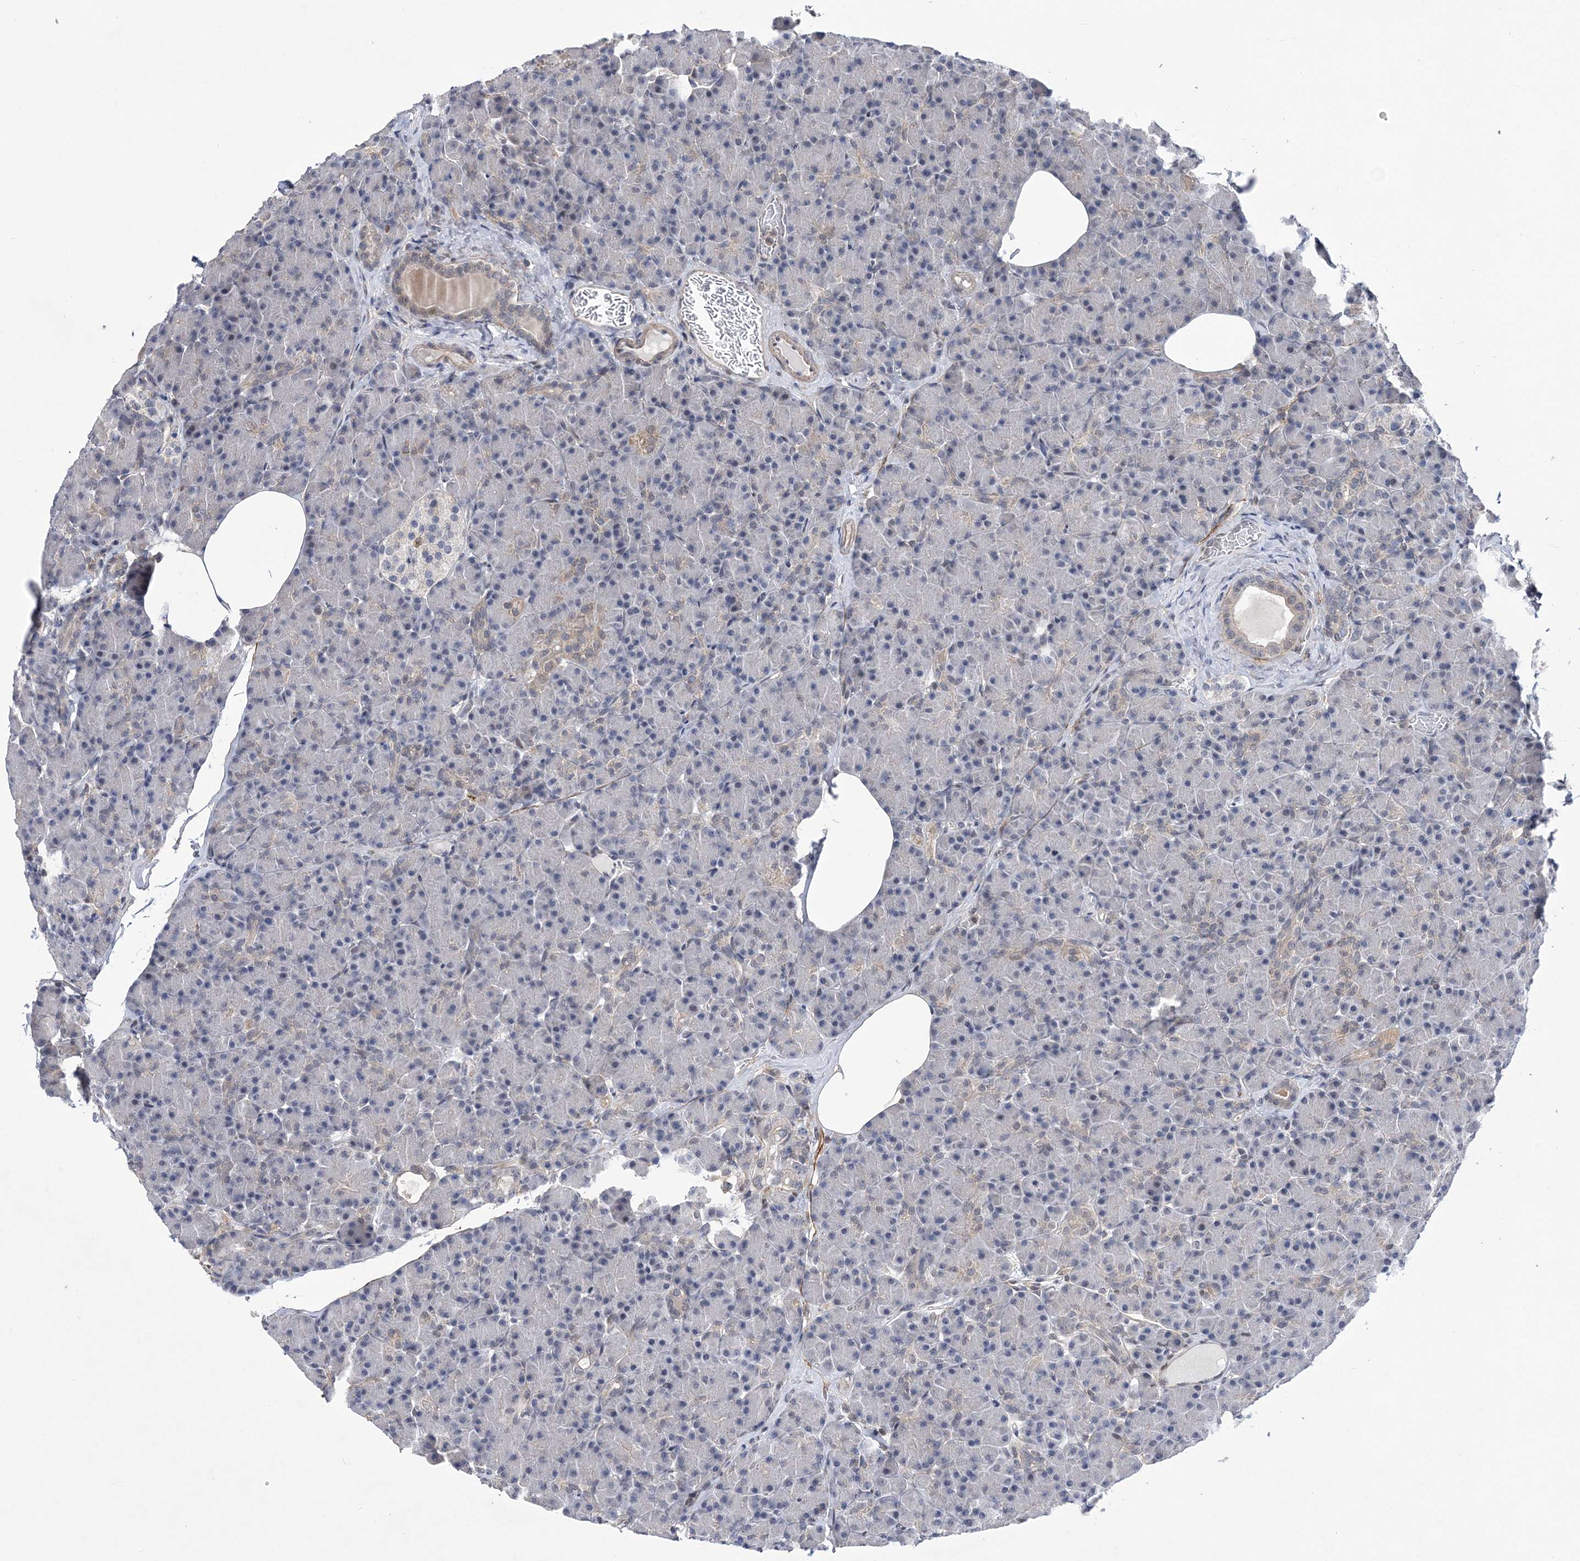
{"staining": {"intensity": "negative", "quantity": "none", "location": "none"}, "tissue": "pancreas", "cell_type": "Exocrine glandular cells", "image_type": "normal", "snomed": [{"axis": "morphology", "description": "Normal tissue, NOS"}, {"axis": "topography", "description": "Pancreas"}], "caption": "Protein analysis of unremarkable pancreas shows no significant expression in exocrine glandular cells.", "gene": "BOD1L1", "patient": {"sex": "female", "age": 43}}